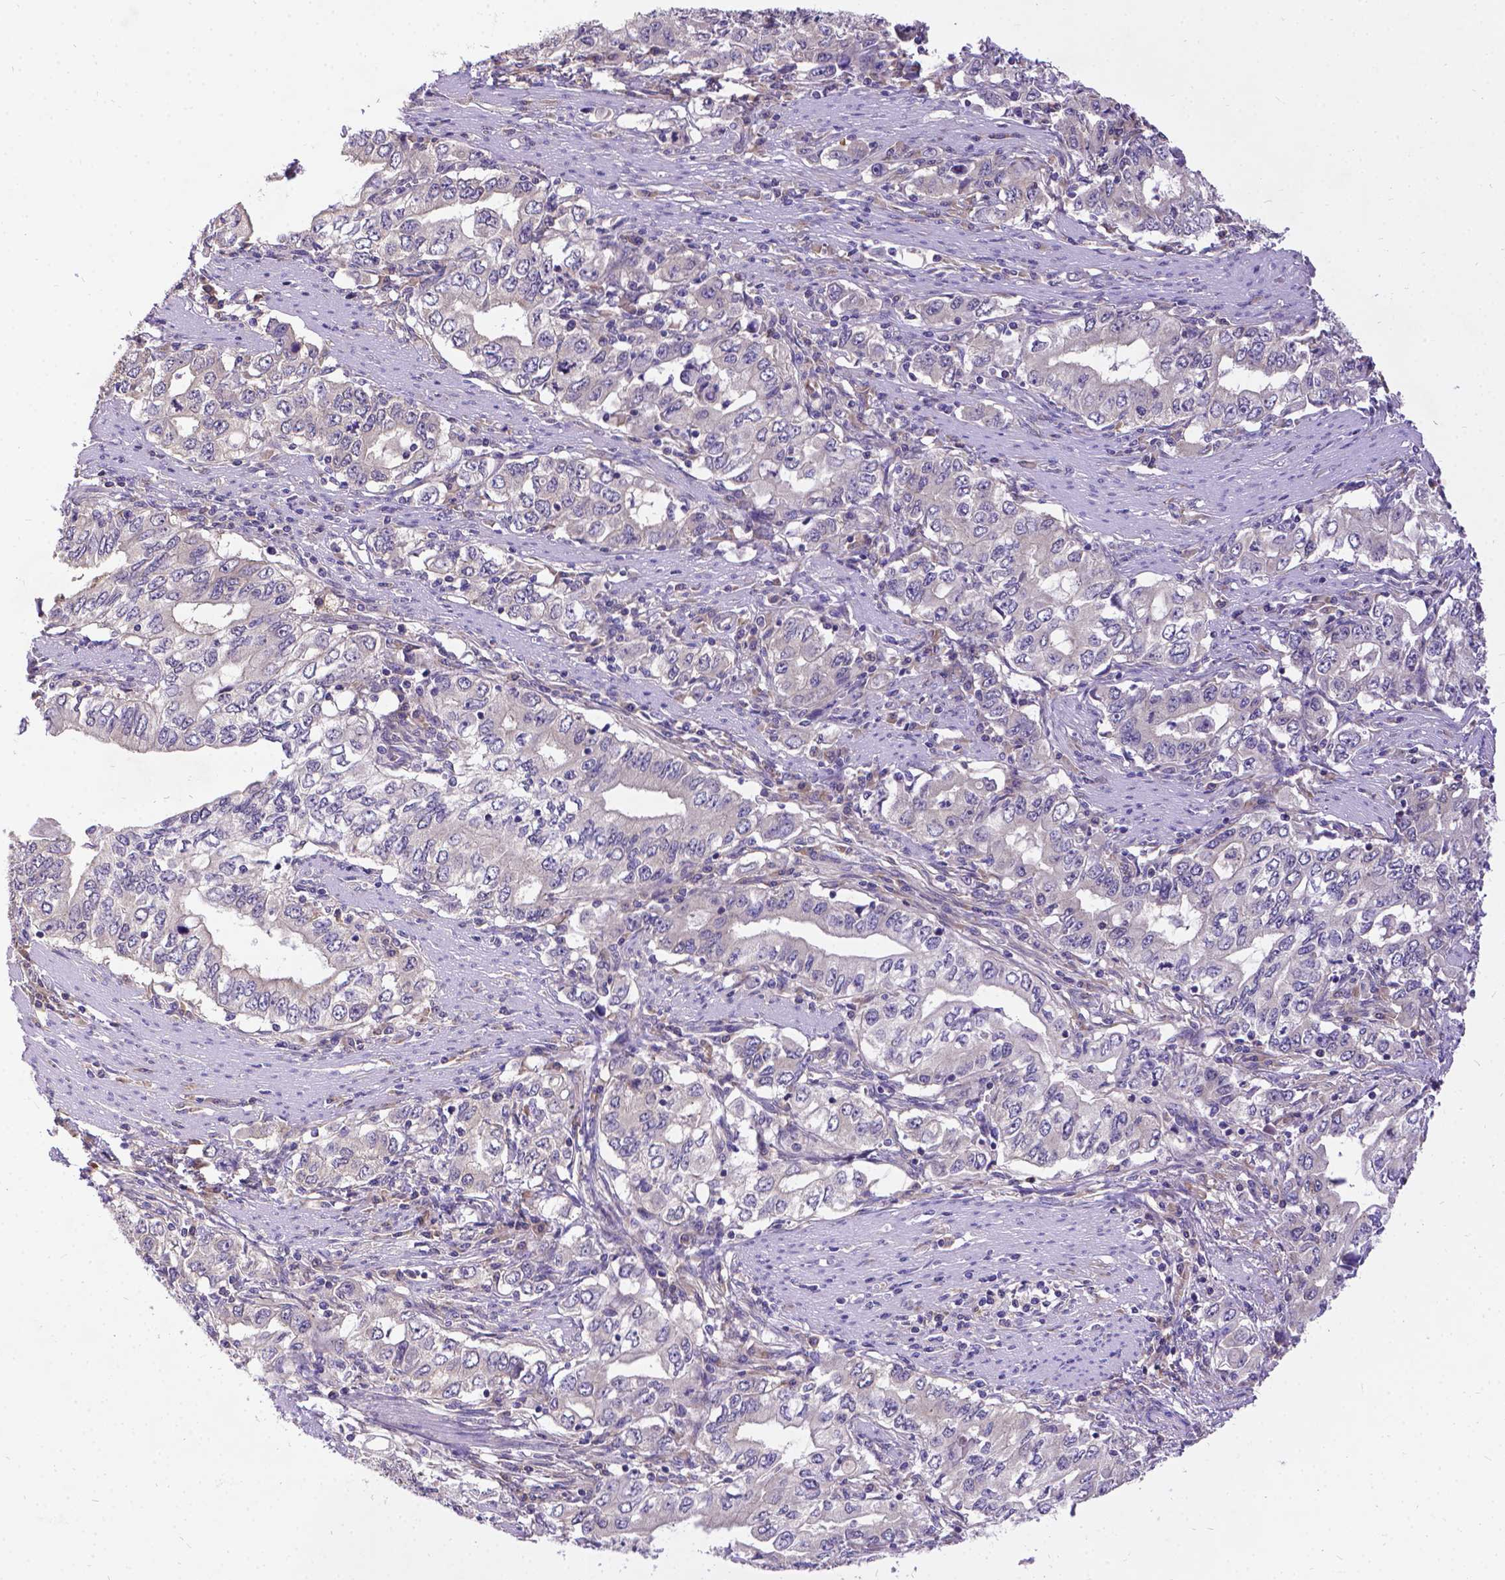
{"staining": {"intensity": "weak", "quantity": "<25%", "location": "cytoplasmic/membranous"}, "tissue": "stomach cancer", "cell_type": "Tumor cells", "image_type": "cancer", "snomed": [{"axis": "morphology", "description": "Adenocarcinoma, NOS"}, {"axis": "topography", "description": "Stomach, lower"}], "caption": "This is an immunohistochemistry (IHC) image of human stomach cancer (adenocarcinoma). There is no positivity in tumor cells.", "gene": "DENND6A", "patient": {"sex": "female", "age": 72}}